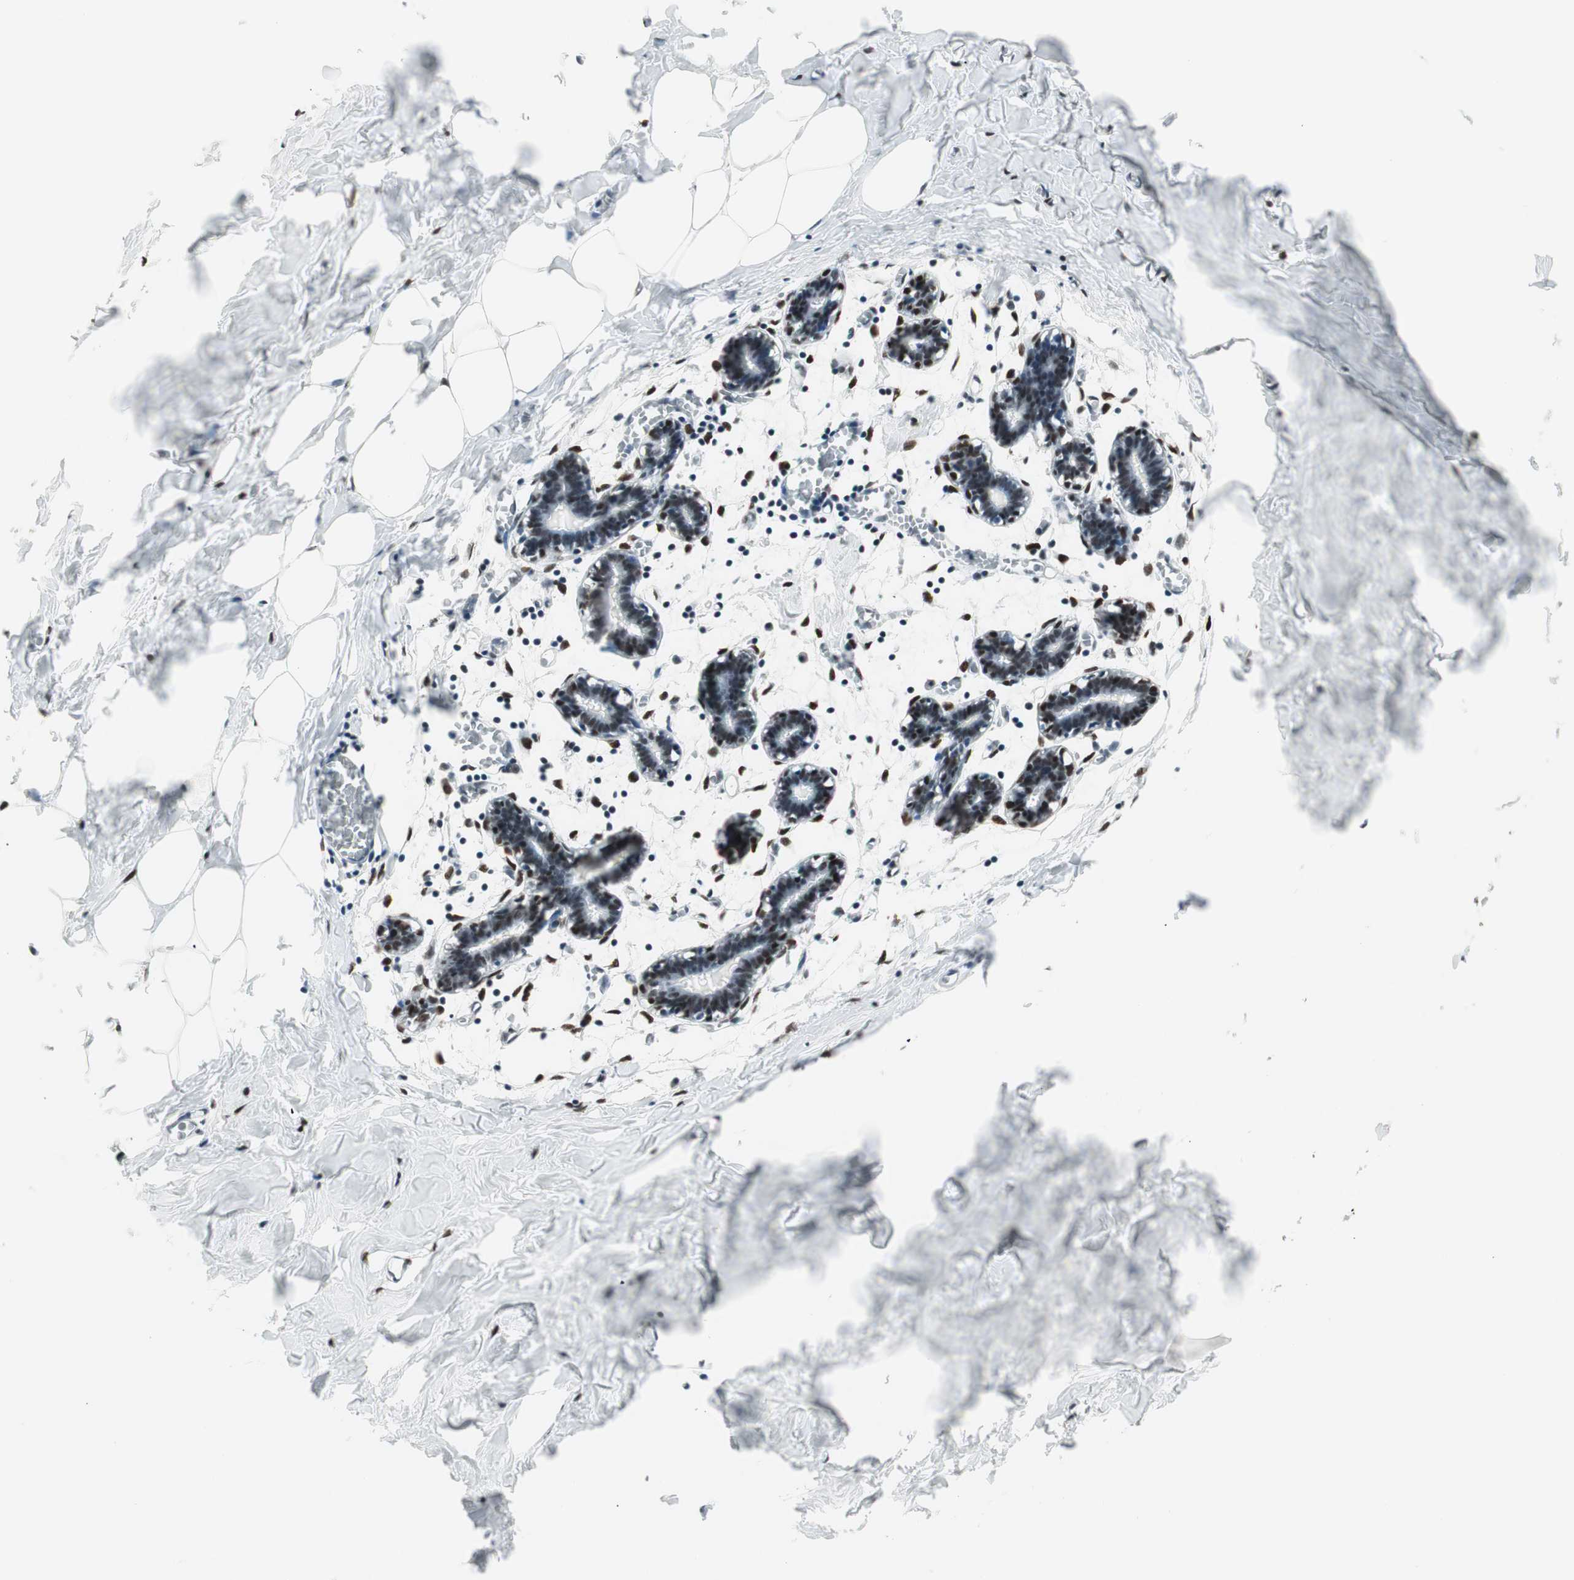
{"staining": {"intensity": "moderate", "quantity": ">75%", "location": "nuclear"}, "tissue": "breast", "cell_type": "Adipocytes", "image_type": "normal", "snomed": [{"axis": "morphology", "description": "Normal tissue, NOS"}, {"axis": "topography", "description": "Breast"}], "caption": "A histopathology image of human breast stained for a protein exhibits moderate nuclear brown staining in adipocytes.", "gene": "HEXIM1", "patient": {"sex": "female", "age": 27}}